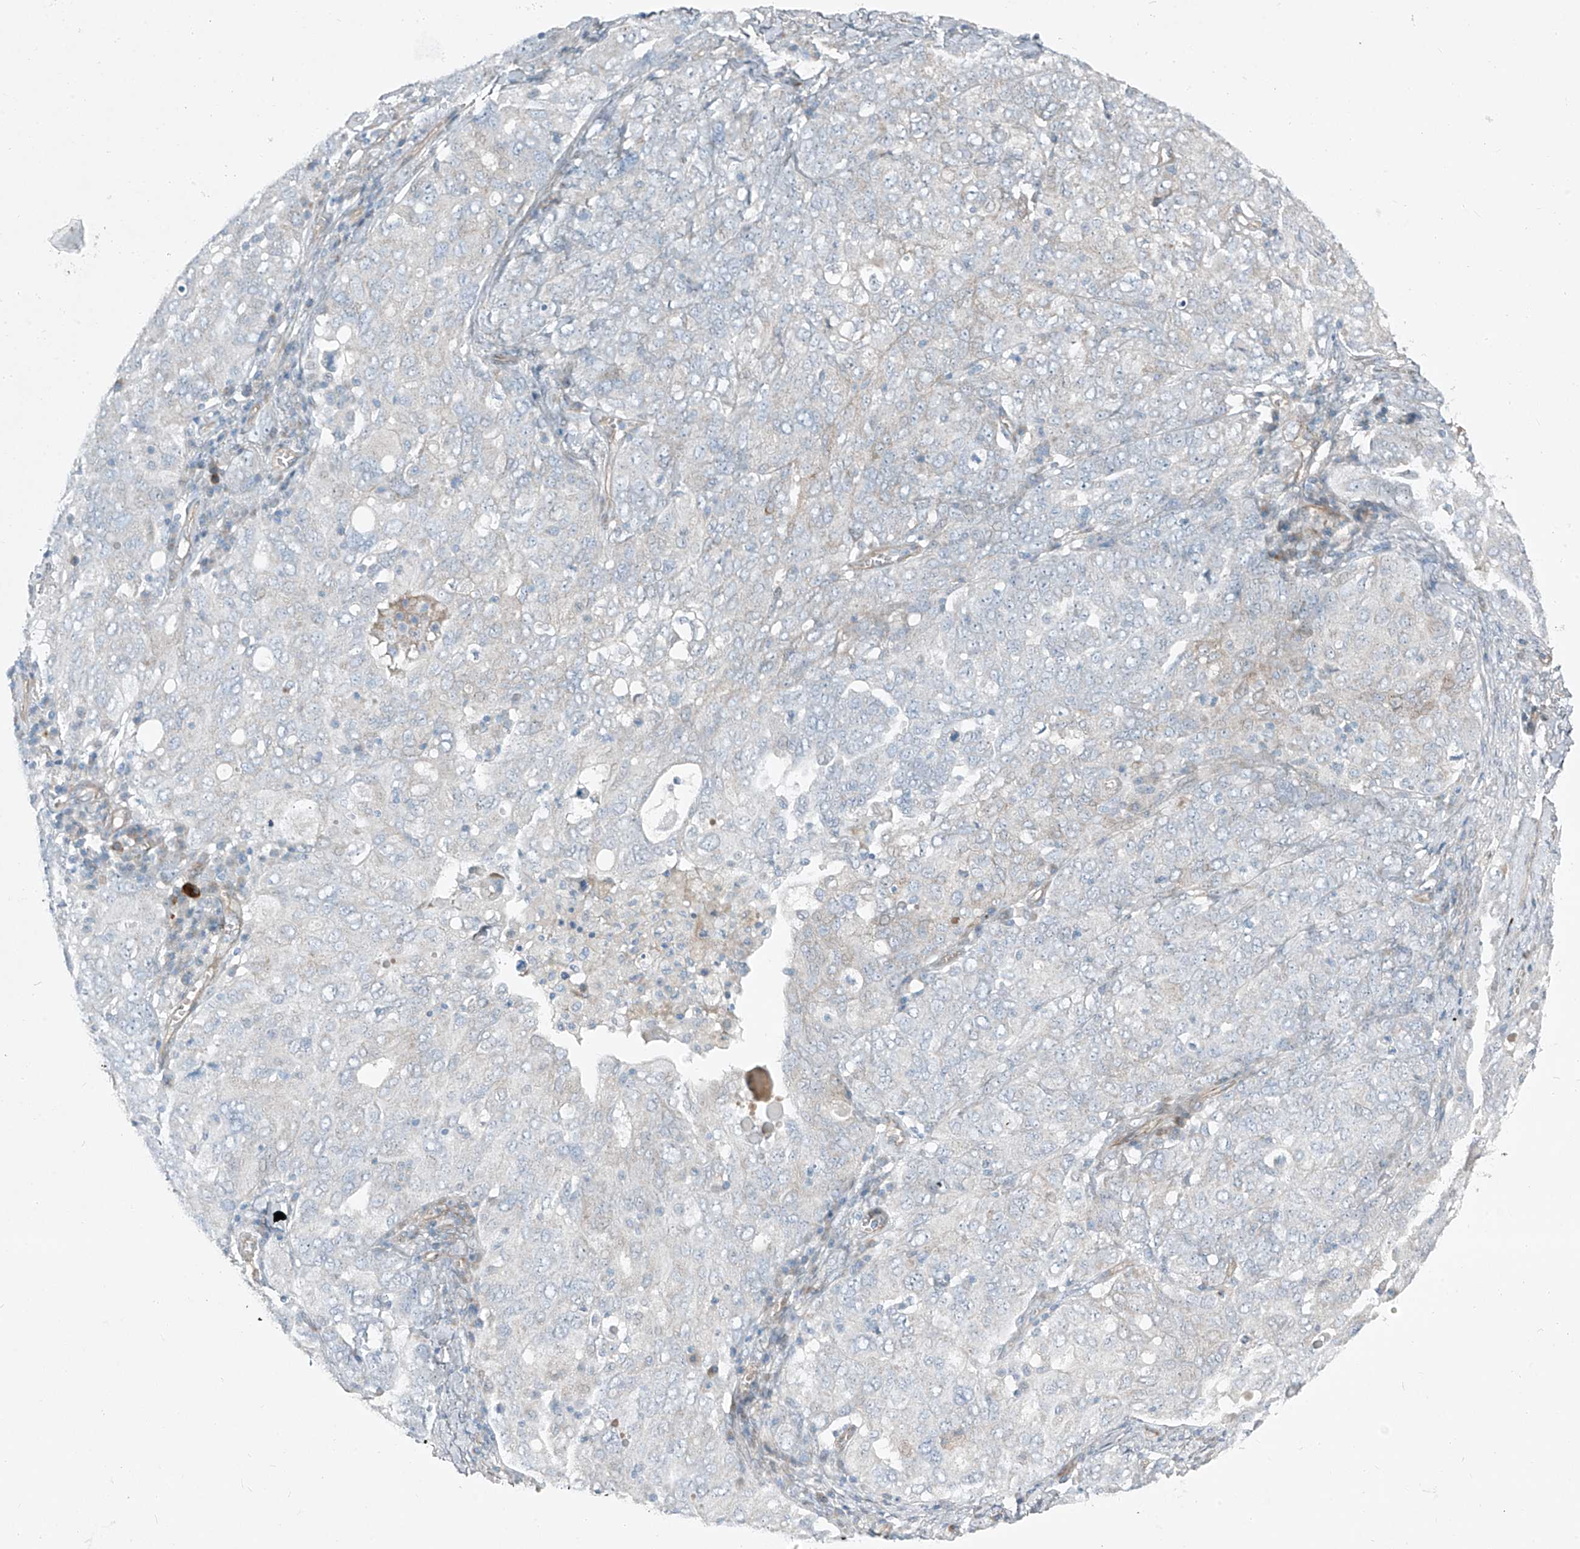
{"staining": {"intensity": "negative", "quantity": "none", "location": "none"}, "tissue": "ovarian cancer", "cell_type": "Tumor cells", "image_type": "cancer", "snomed": [{"axis": "morphology", "description": "Carcinoma, endometroid"}, {"axis": "topography", "description": "Ovary"}], "caption": "Immunohistochemistry of human endometroid carcinoma (ovarian) reveals no expression in tumor cells.", "gene": "TNS2", "patient": {"sex": "female", "age": 62}}